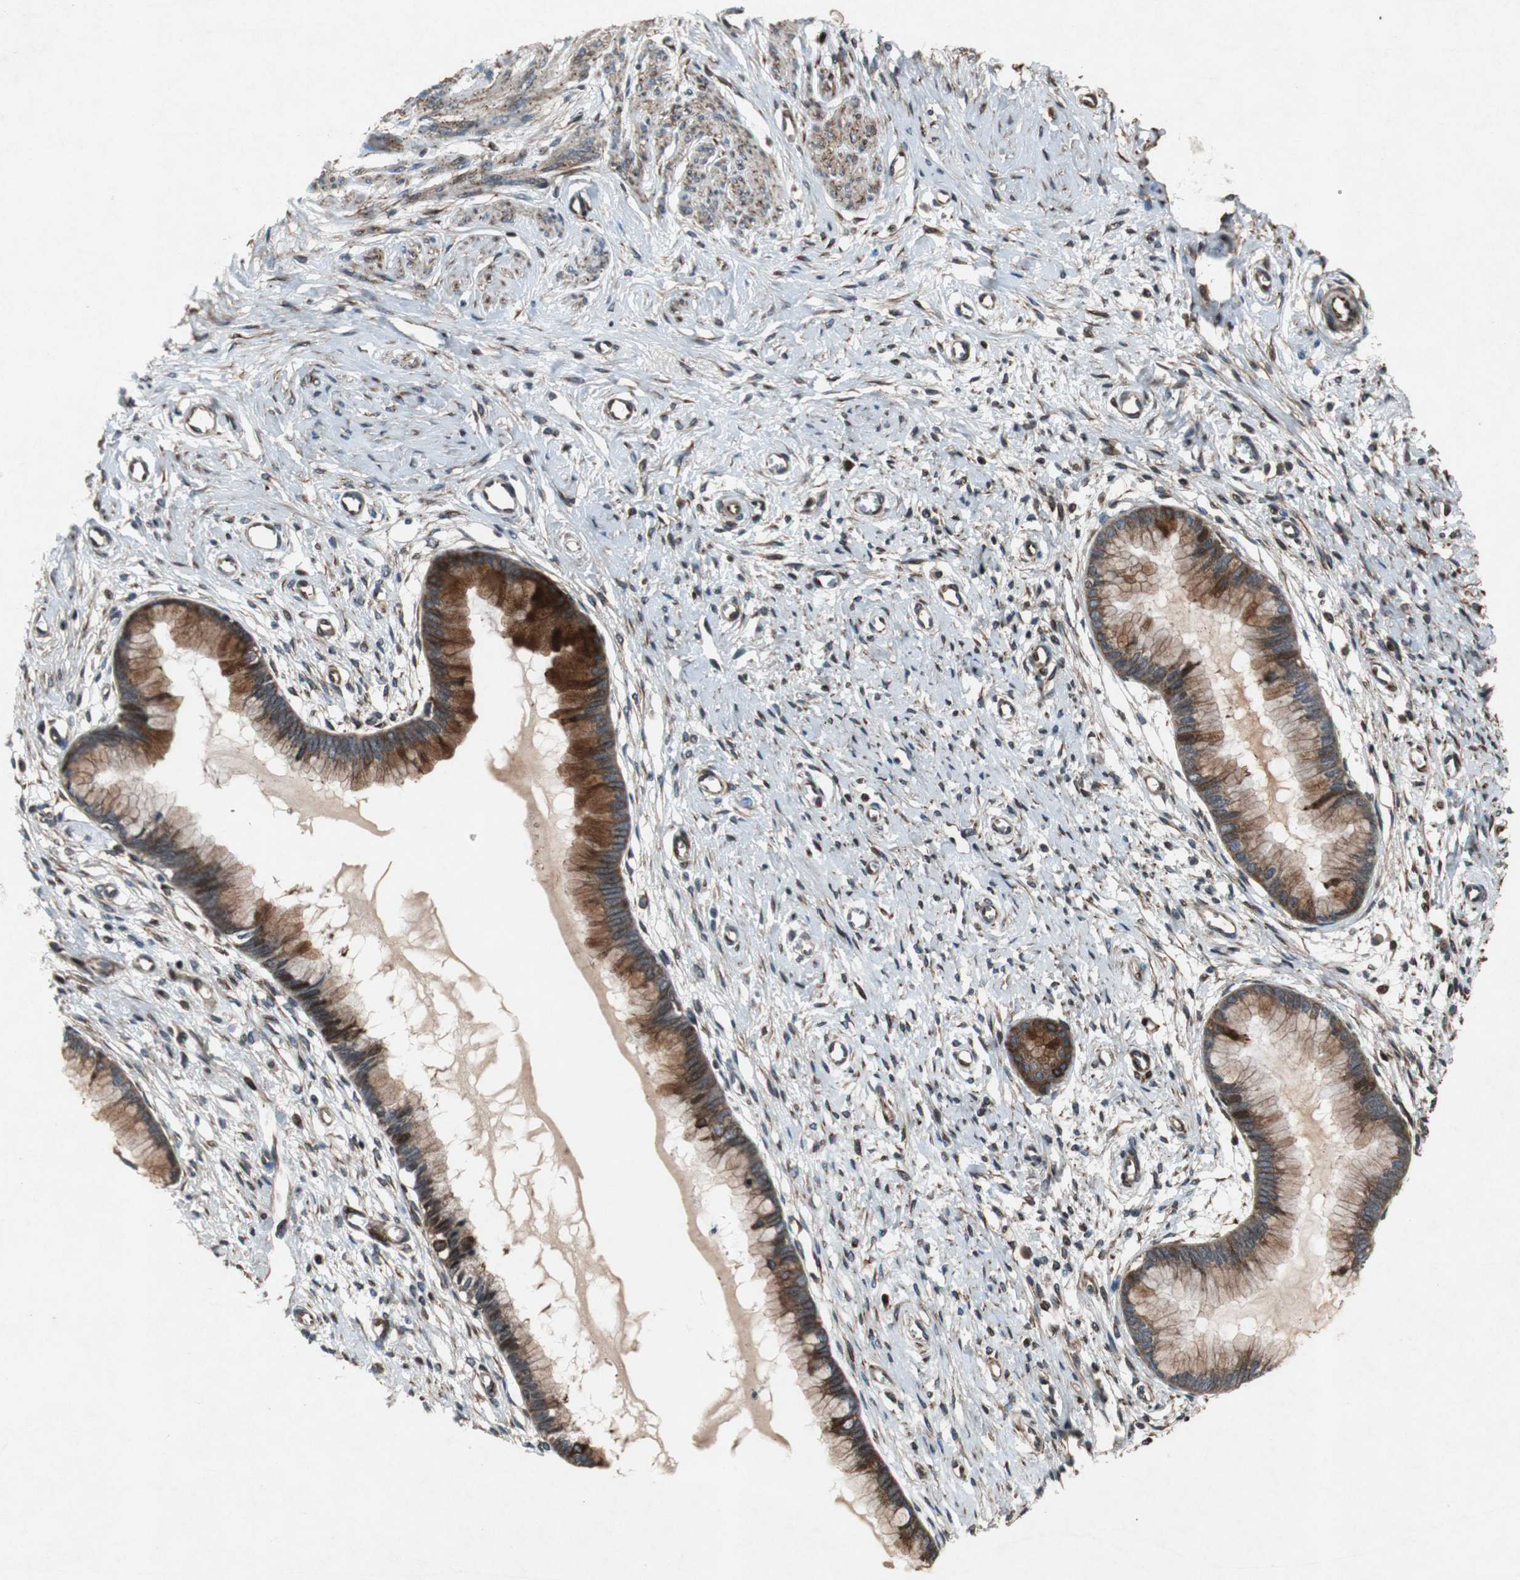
{"staining": {"intensity": "strong", "quantity": "25%-75%", "location": "cytoplasmic/membranous"}, "tissue": "cervix", "cell_type": "Glandular cells", "image_type": "normal", "snomed": [{"axis": "morphology", "description": "Normal tissue, NOS"}, {"axis": "topography", "description": "Cervix"}], "caption": "This photomicrograph demonstrates IHC staining of normal human cervix, with high strong cytoplasmic/membranous staining in approximately 25%-75% of glandular cells.", "gene": "TUBA4A", "patient": {"sex": "female", "age": 55}}